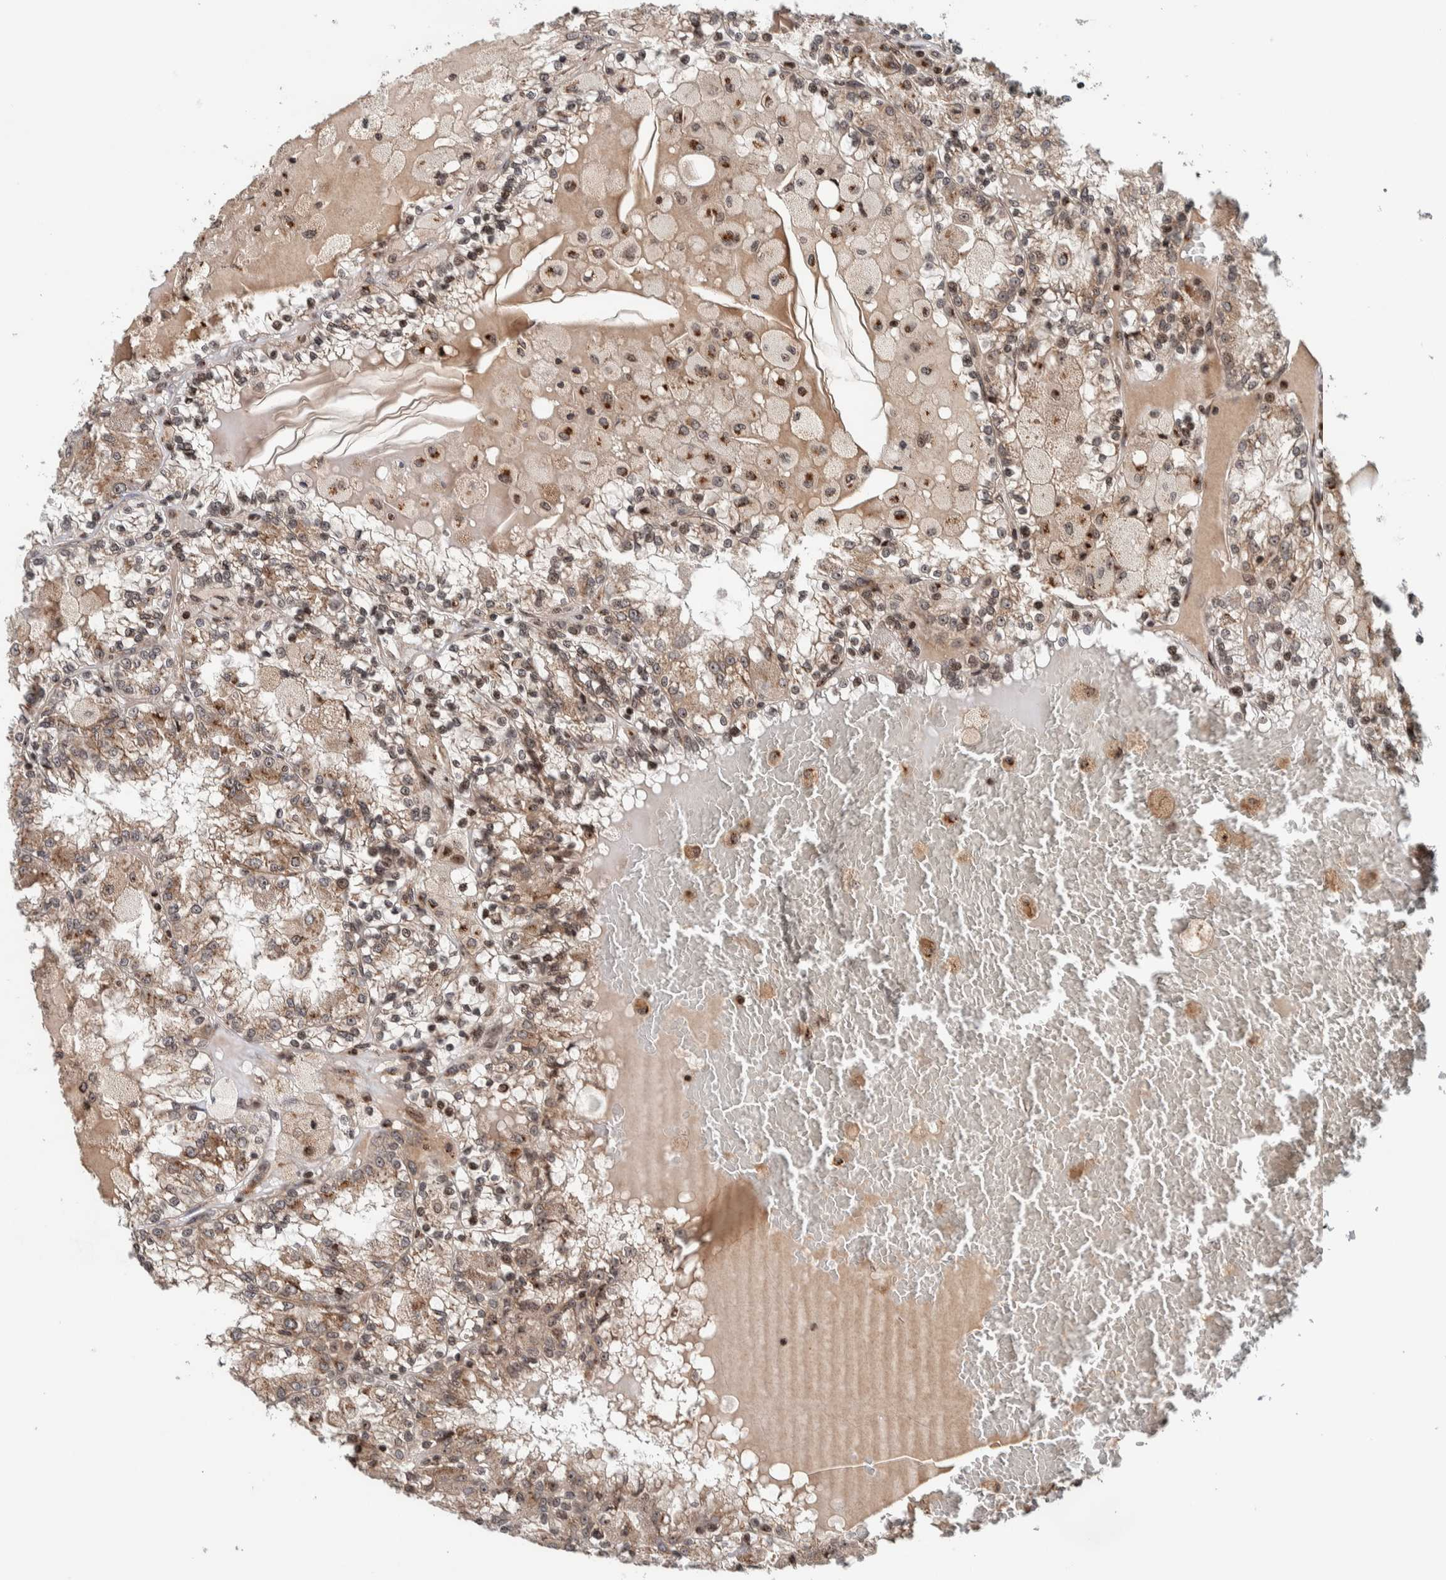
{"staining": {"intensity": "weak", "quantity": ">75%", "location": "cytoplasmic/membranous"}, "tissue": "renal cancer", "cell_type": "Tumor cells", "image_type": "cancer", "snomed": [{"axis": "morphology", "description": "Adenocarcinoma, NOS"}, {"axis": "topography", "description": "Kidney"}], "caption": "High-power microscopy captured an immunohistochemistry histopathology image of renal cancer (adenocarcinoma), revealing weak cytoplasmic/membranous expression in approximately >75% of tumor cells.", "gene": "CCDC182", "patient": {"sex": "female", "age": 56}}